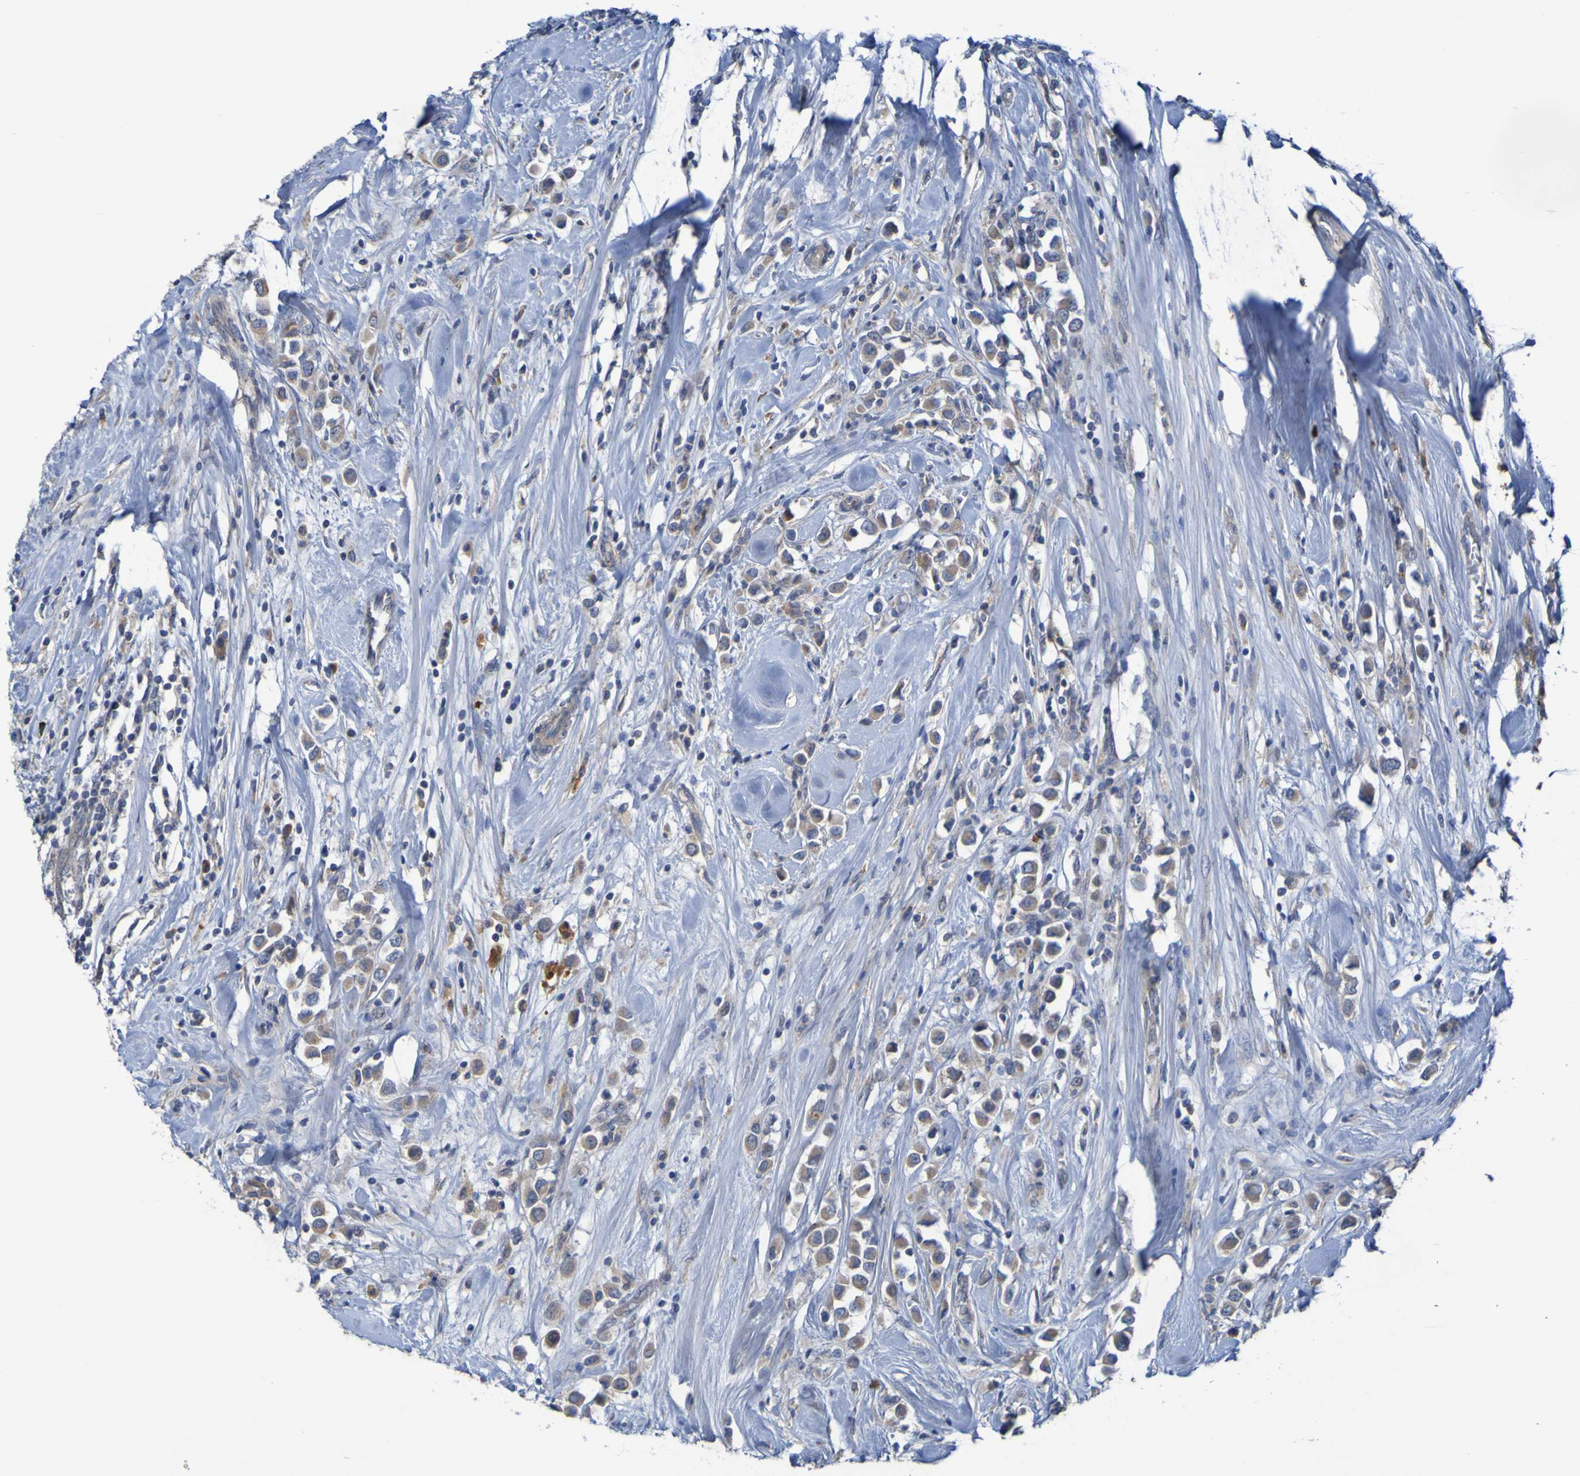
{"staining": {"intensity": "weak", "quantity": ">75%", "location": "cytoplasmic/membranous"}, "tissue": "breast cancer", "cell_type": "Tumor cells", "image_type": "cancer", "snomed": [{"axis": "morphology", "description": "Duct carcinoma"}, {"axis": "topography", "description": "Breast"}], "caption": "Immunohistochemical staining of breast cancer demonstrates low levels of weak cytoplasmic/membranous positivity in about >75% of tumor cells.", "gene": "ANGPT4", "patient": {"sex": "female", "age": 61}}